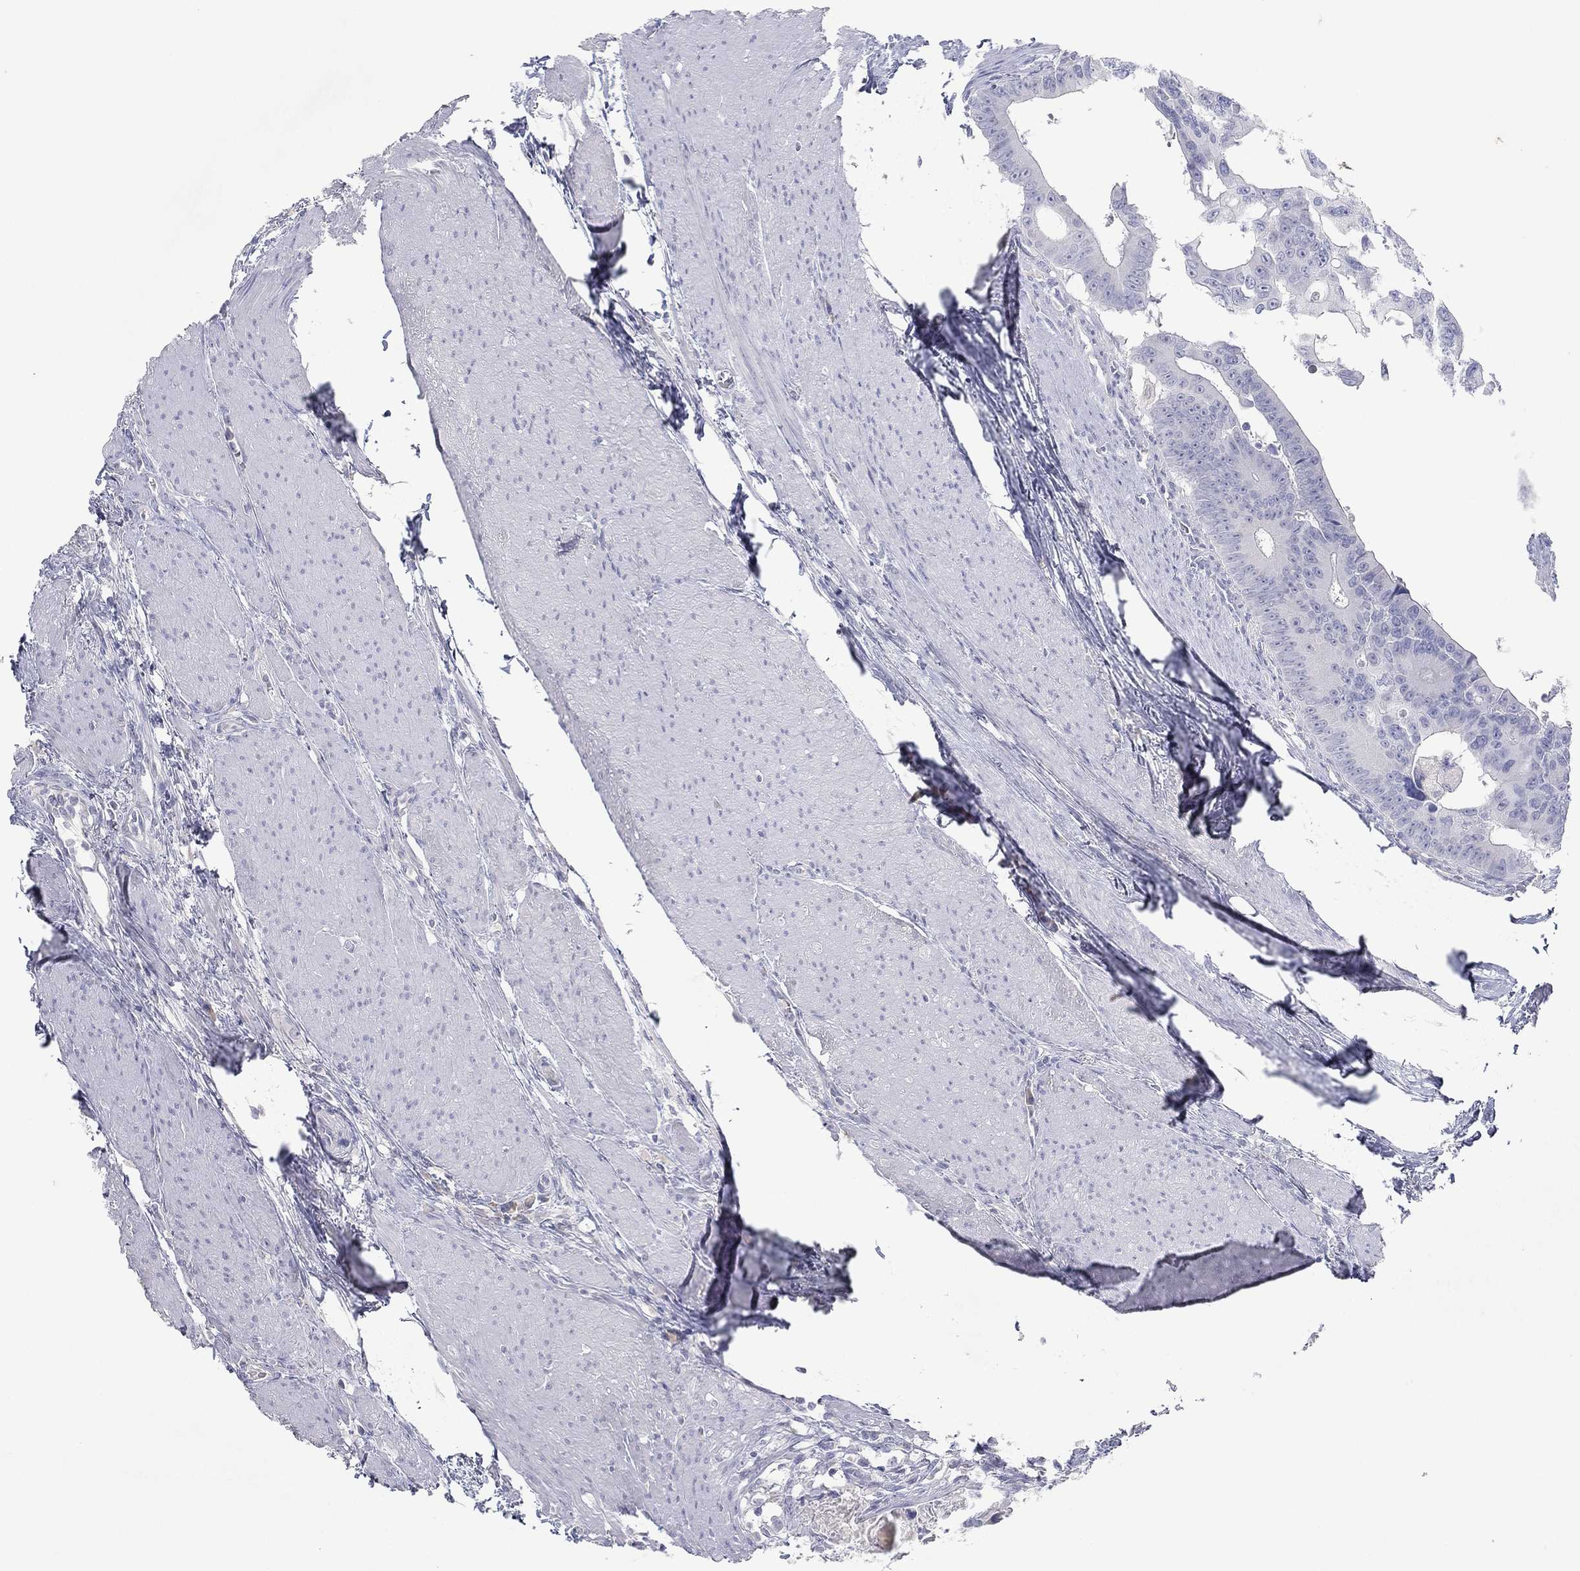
{"staining": {"intensity": "negative", "quantity": "none", "location": "none"}, "tissue": "colorectal cancer", "cell_type": "Tumor cells", "image_type": "cancer", "snomed": [{"axis": "morphology", "description": "Adenocarcinoma, NOS"}, {"axis": "topography", "description": "Rectum"}], "caption": "An image of human colorectal adenocarcinoma is negative for staining in tumor cells. (DAB (3,3'-diaminobenzidine) immunohistochemistry (IHC) with hematoxylin counter stain).", "gene": "CPT1B", "patient": {"sex": "male", "age": 64}}